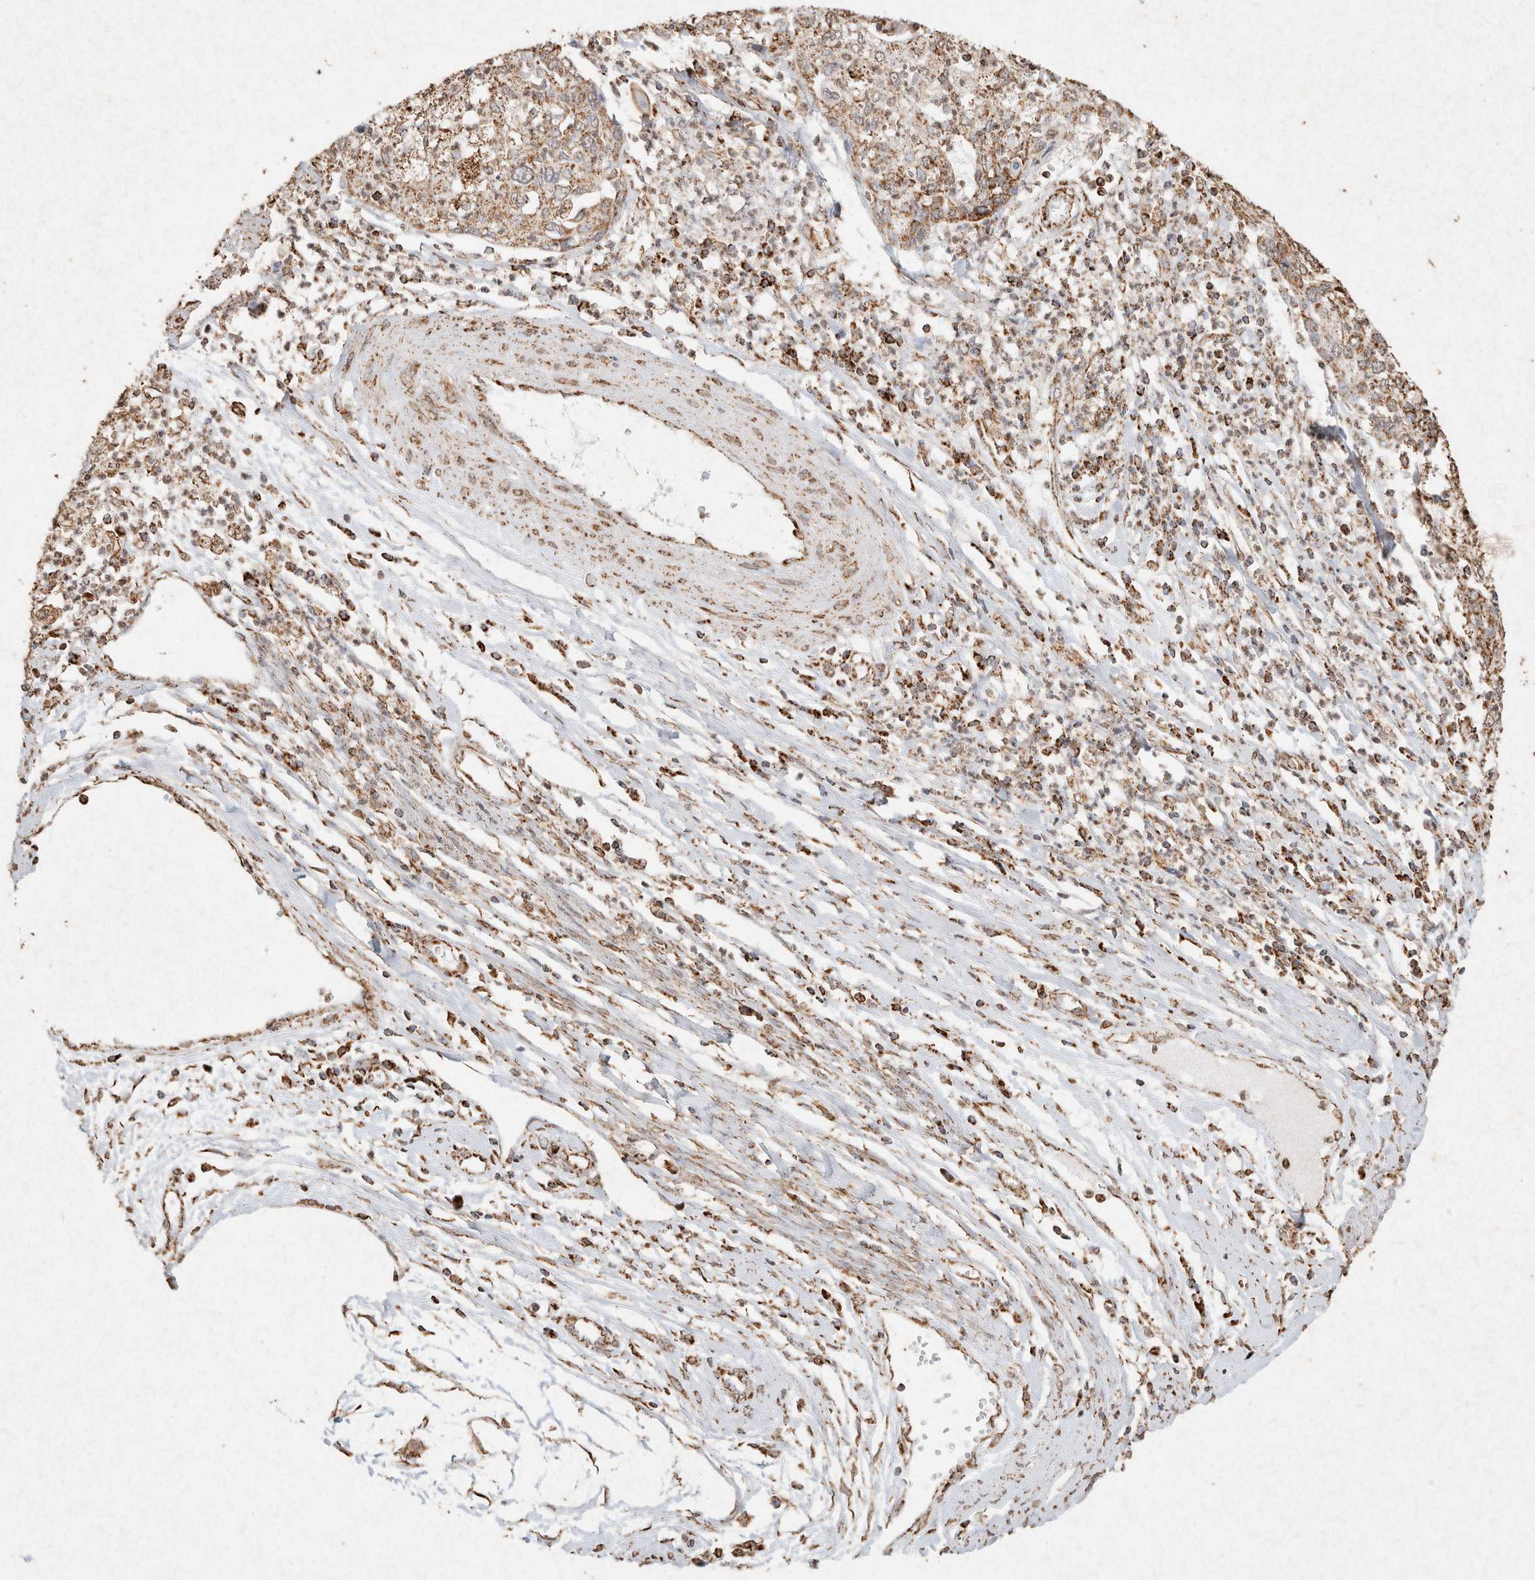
{"staining": {"intensity": "moderate", "quantity": ">75%", "location": "cytoplasmic/membranous"}, "tissue": "cervical cancer", "cell_type": "Tumor cells", "image_type": "cancer", "snomed": [{"axis": "morphology", "description": "Squamous cell carcinoma, NOS"}, {"axis": "topography", "description": "Cervix"}], "caption": "IHC histopathology image of squamous cell carcinoma (cervical) stained for a protein (brown), which exhibits medium levels of moderate cytoplasmic/membranous positivity in approximately >75% of tumor cells.", "gene": "SDC2", "patient": {"sex": "female", "age": 40}}